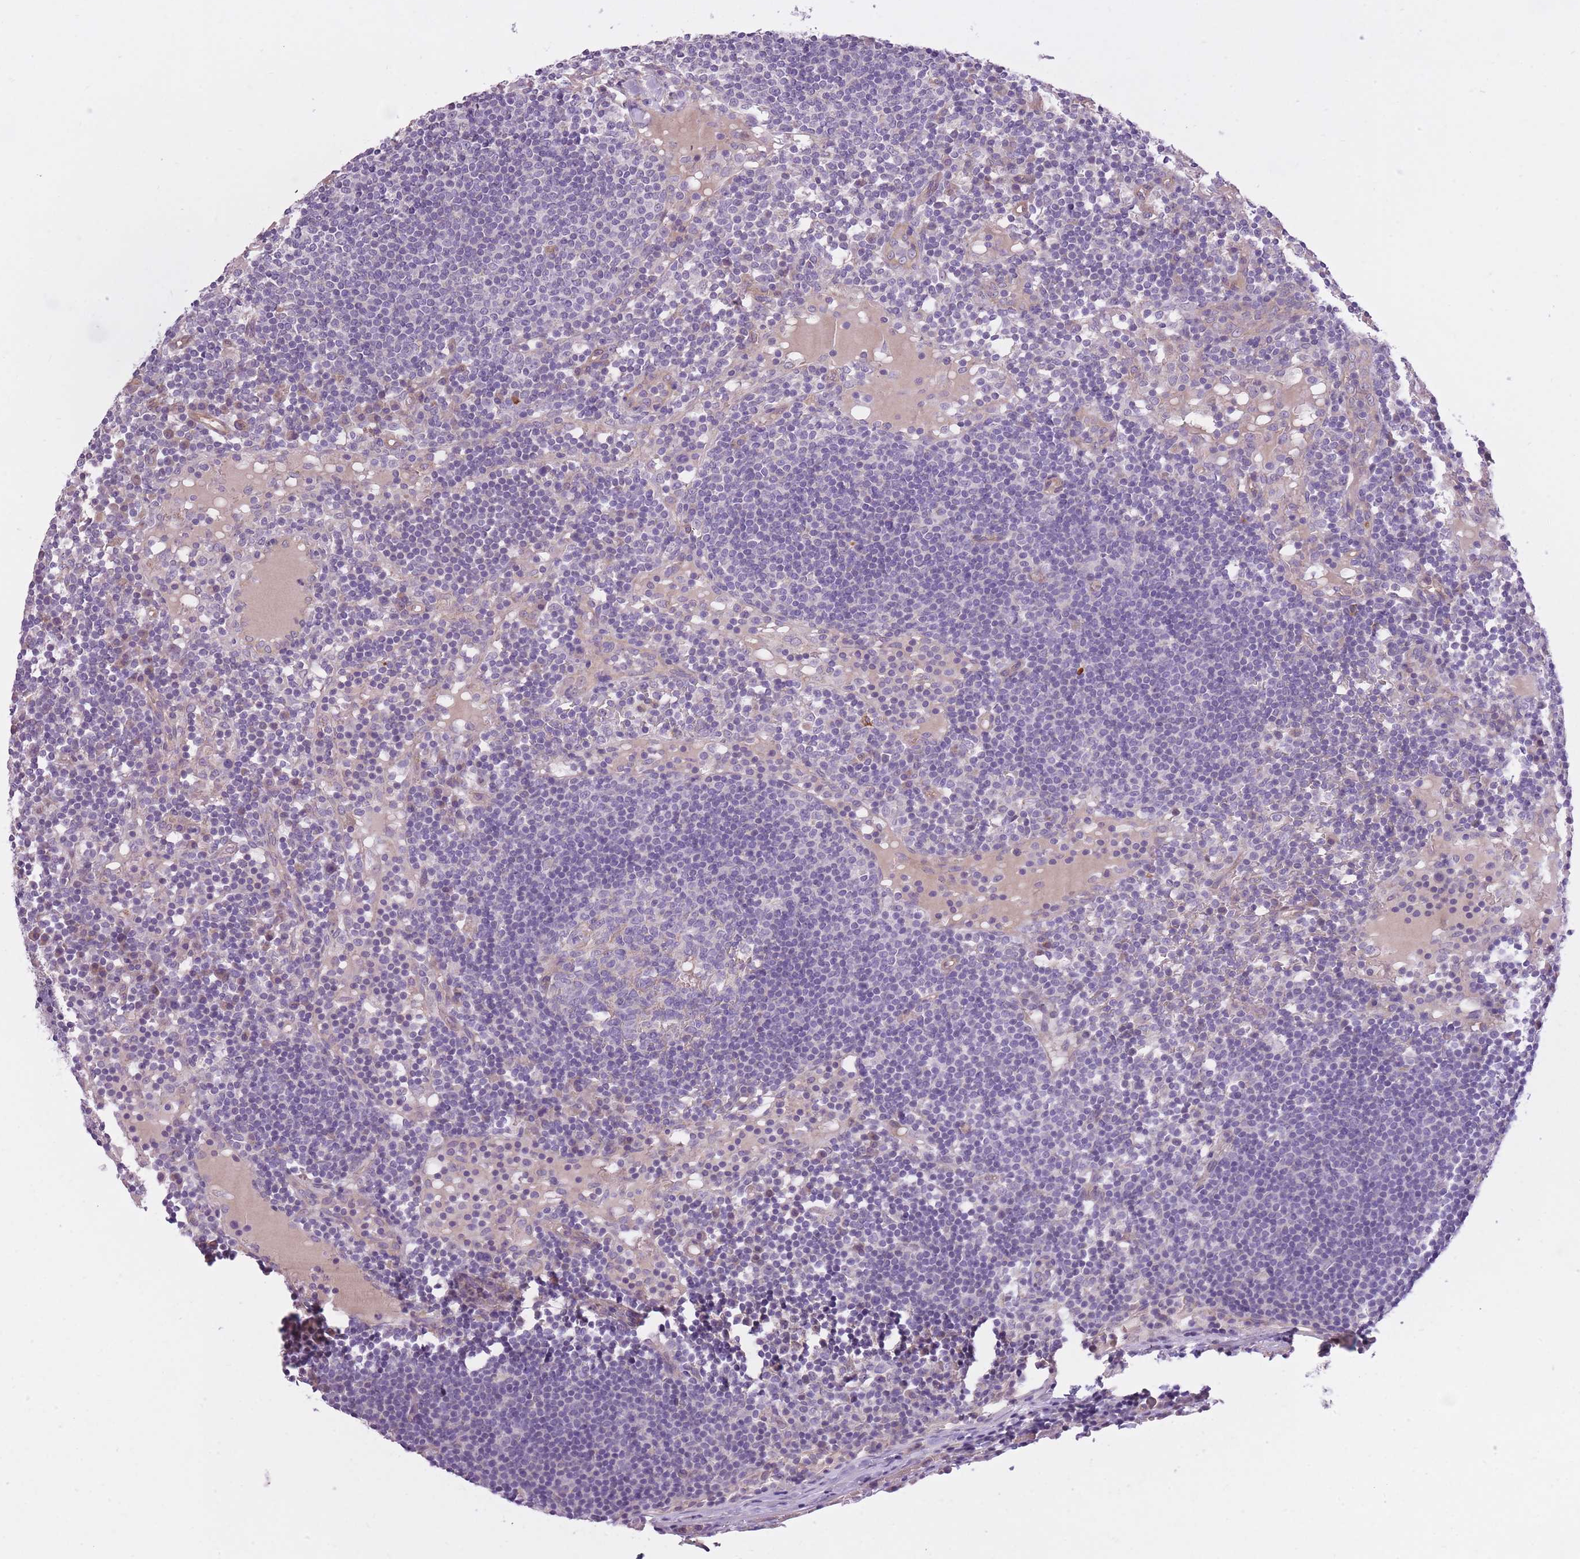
{"staining": {"intensity": "negative", "quantity": "none", "location": "none"}, "tissue": "lymph node", "cell_type": "Germinal center cells", "image_type": "normal", "snomed": [{"axis": "morphology", "description": "Normal tissue, NOS"}, {"axis": "topography", "description": "Lymph node"}], "caption": "Micrograph shows no protein positivity in germinal center cells of benign lymph node. (IHC, brightfield microscopy, high magnification).", "gene": "REV1", "patient": {"sex": "male", "age": 53}}